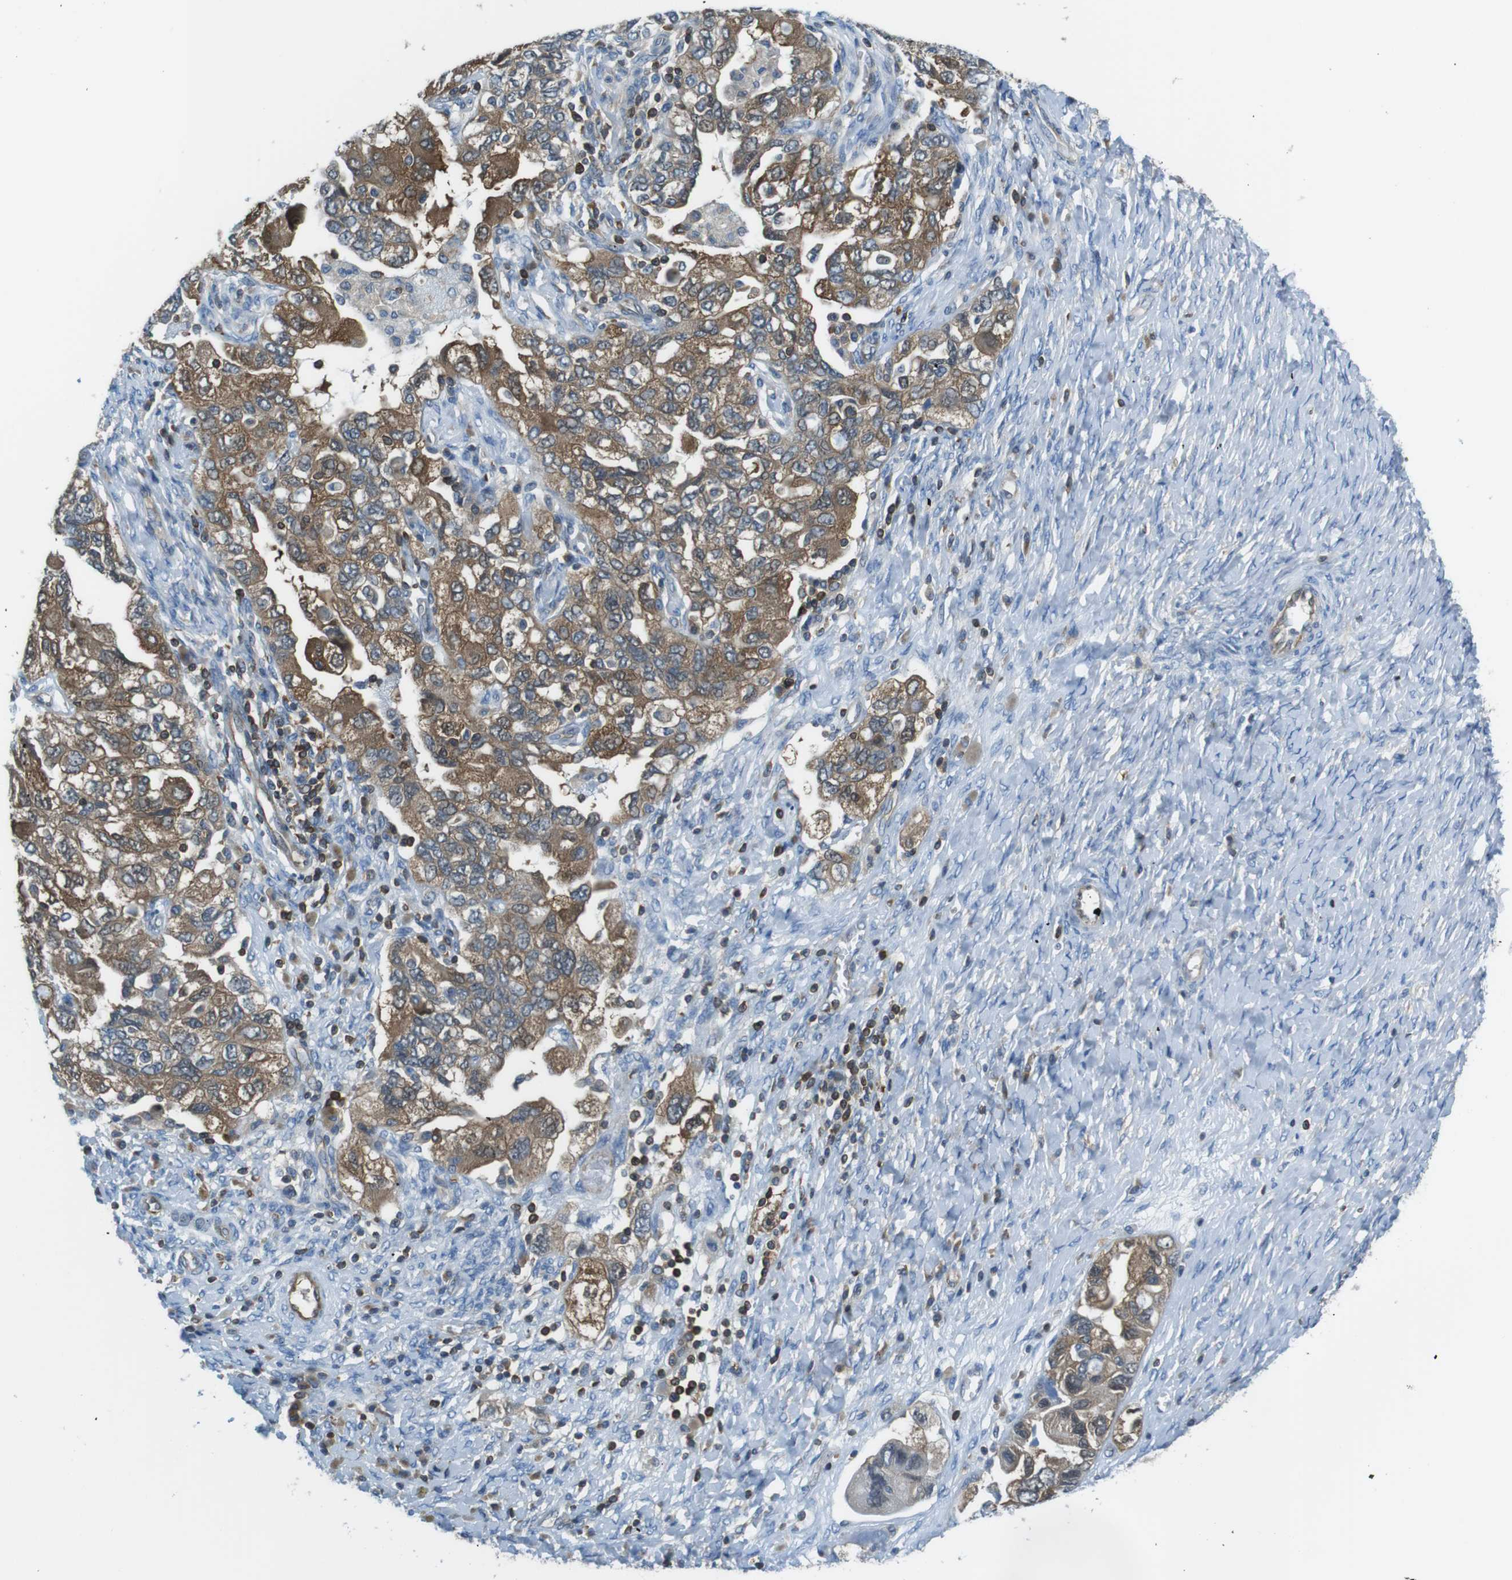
{"staining": {"intensity": "moderate", "quantity": ">75%", "location": "cytoplasmic/membranous"}, "tissue": "ovarian cancer", "cell_type": "Tumor cells", "image_type": "cancer", "snomed": [{"axis": "morphology", "description": "Carcinoma, NOS"}, {"axis": "morphology", "description": "Cystadenocarcinoma, serous, NOS"}, {"axis": "topography", "description": "Ovary"}], "caption": "High-magnification brightfield microscopy of ovarian carcinoma stained with DAB (brown) and counterstained with hematoxylin (blue). tumor cells exhibit moderate cytoplasmic/membranous staining is seen in approximately>75% of cells.", "gene": "TES", "patient": {"sex": "female", "age": 69}}